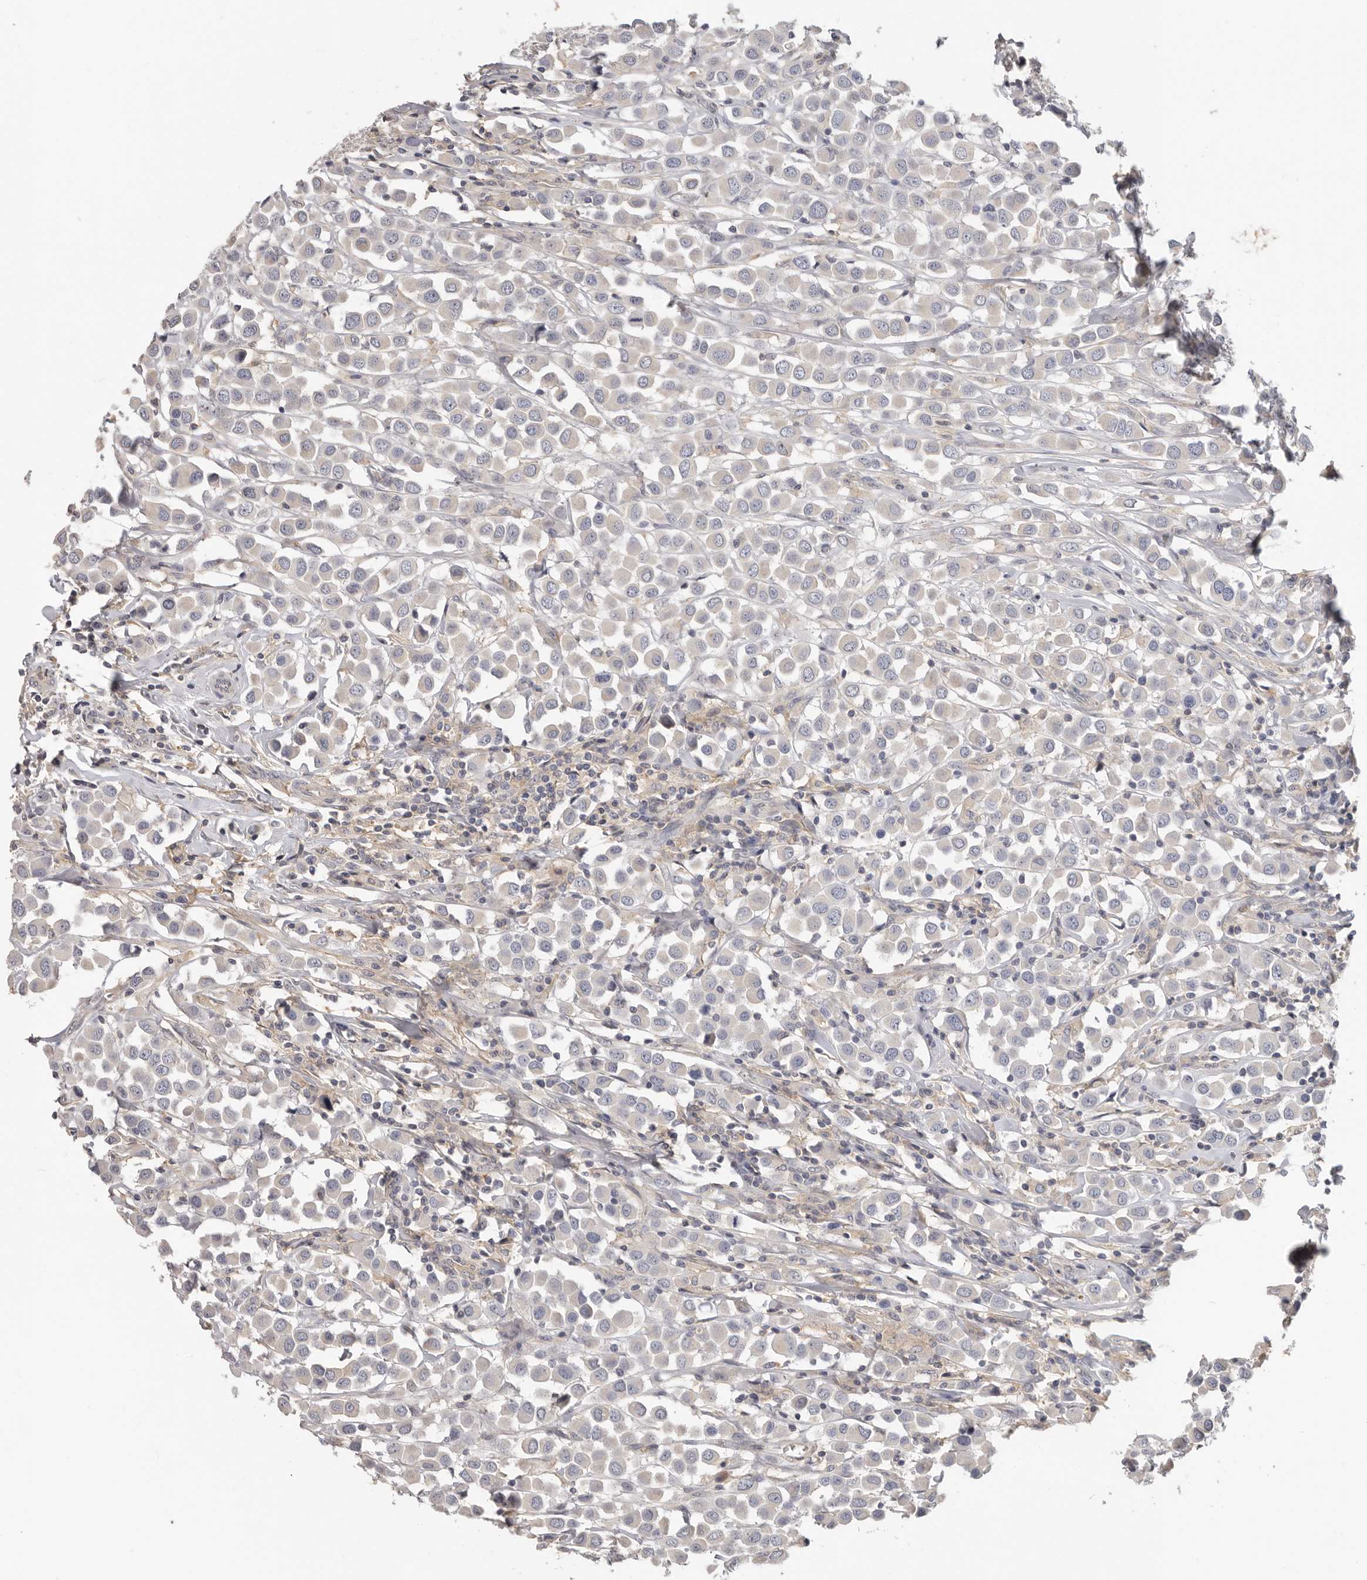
{"staining": {"intensity": "weak", "quantity": "<25%", "location": "cytoplasmic/membranous"}, "tissue": "breast cancer", "cell_type": "Tumor cells", "image_type": "cancer", "snomed": [{"axis": "morphology", "description": "Duct carcinoma"}, {"axis": "topography", "description": "Breast"}], "caption": "This is a micrograph of IHC staining of breast cancer (invasive ductal carcinoma), which shows no expression in tumor cells.", "gene": "WDTC1", "patient": {"sex": "female", "age": 61}}